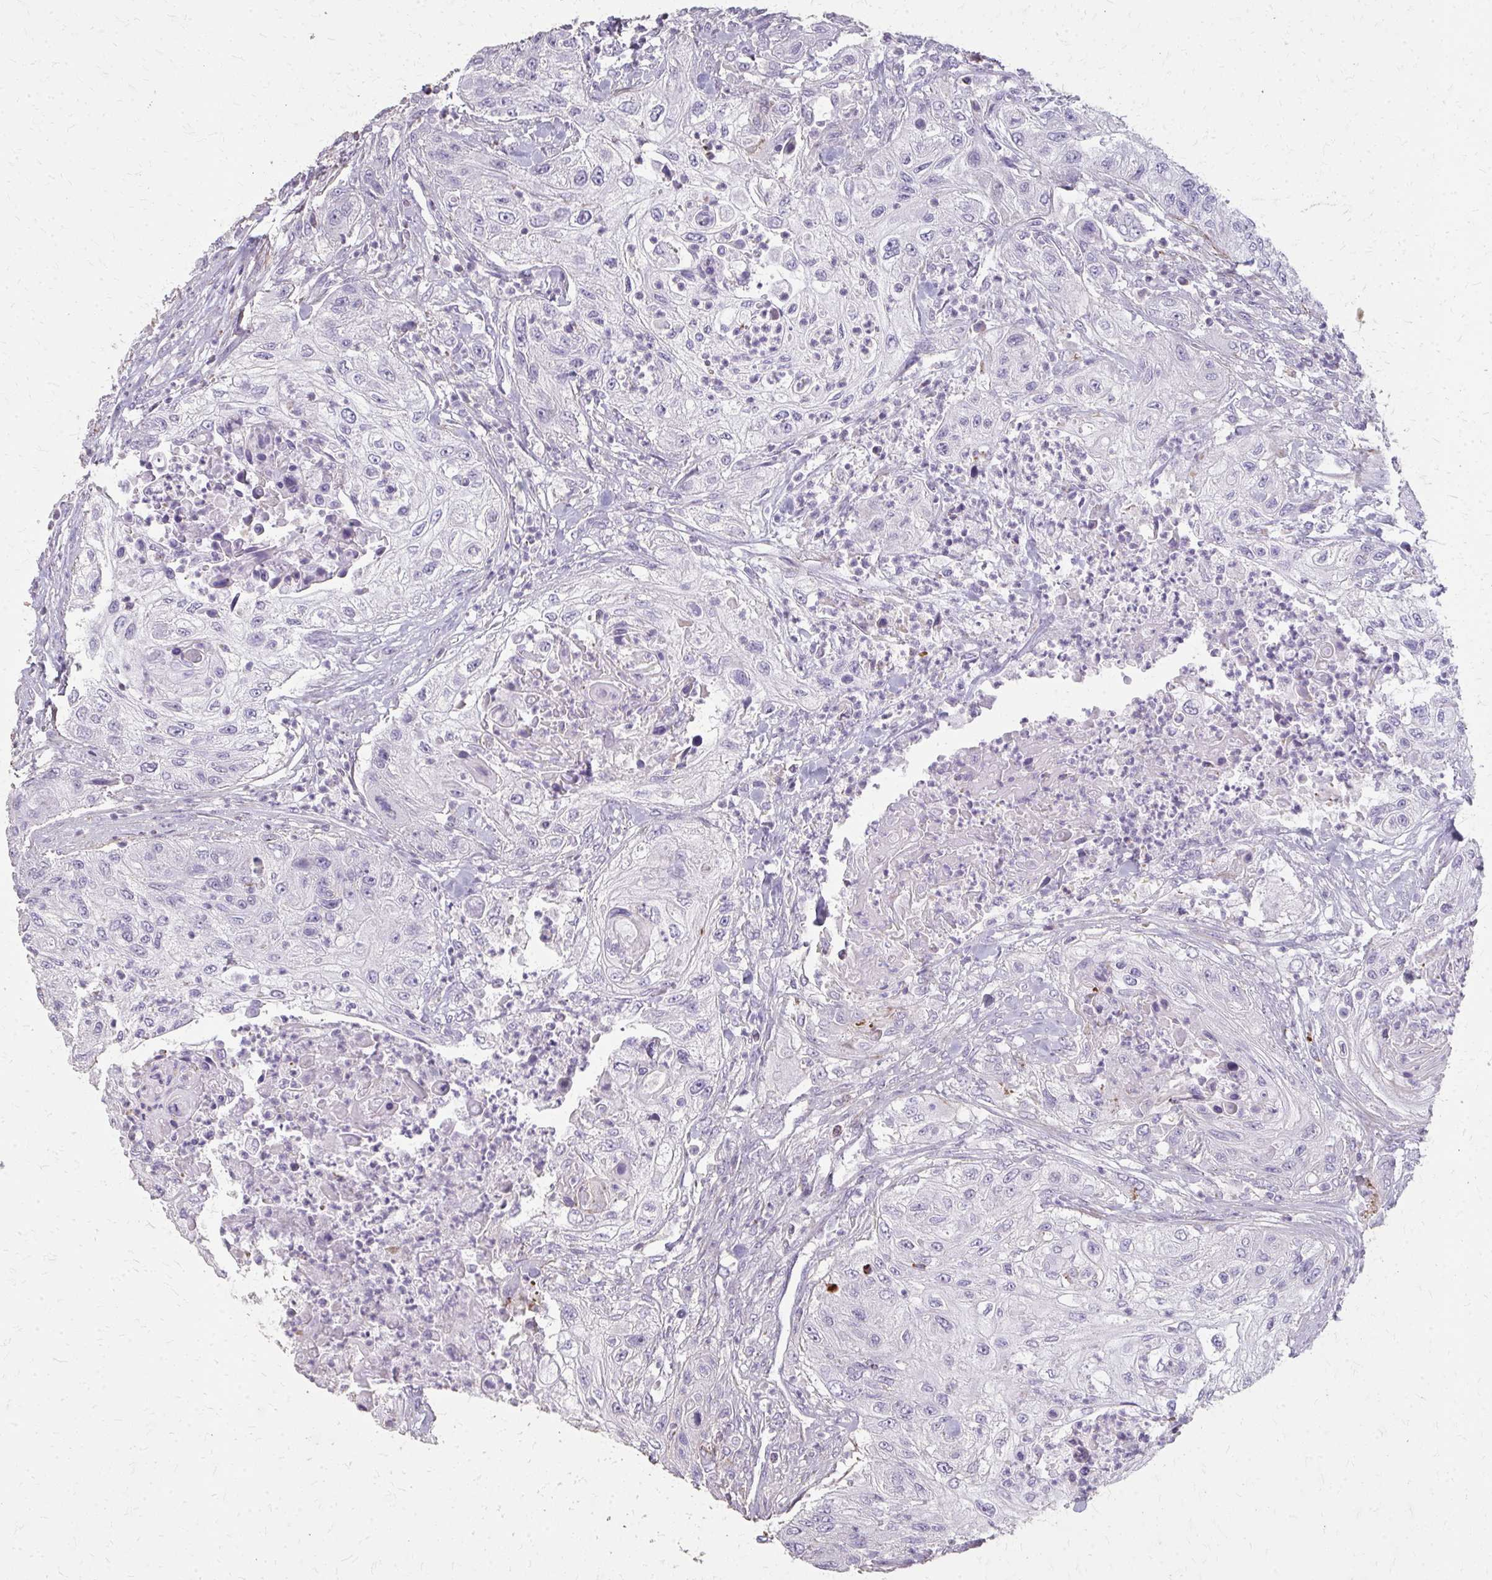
{"staining": {"intensity": "negative", "quantity": "none", "location": "none"}, "tissue": "urothelial cancer", "cell_type": "Tumor cells", "image_type": "cancer", "snomed": [{"axis": "morphology", "description": "Urothelial carcinoma, High grade"}, {"axis": "topography", "description": "Urinary bladder"}], "caption": "Protein analysis of urothelial carcinoma (high-grade) displays no significant positivity in tumor cells.", "gene": "TENM4", "patient": {"sex": "female", "age": 60}}